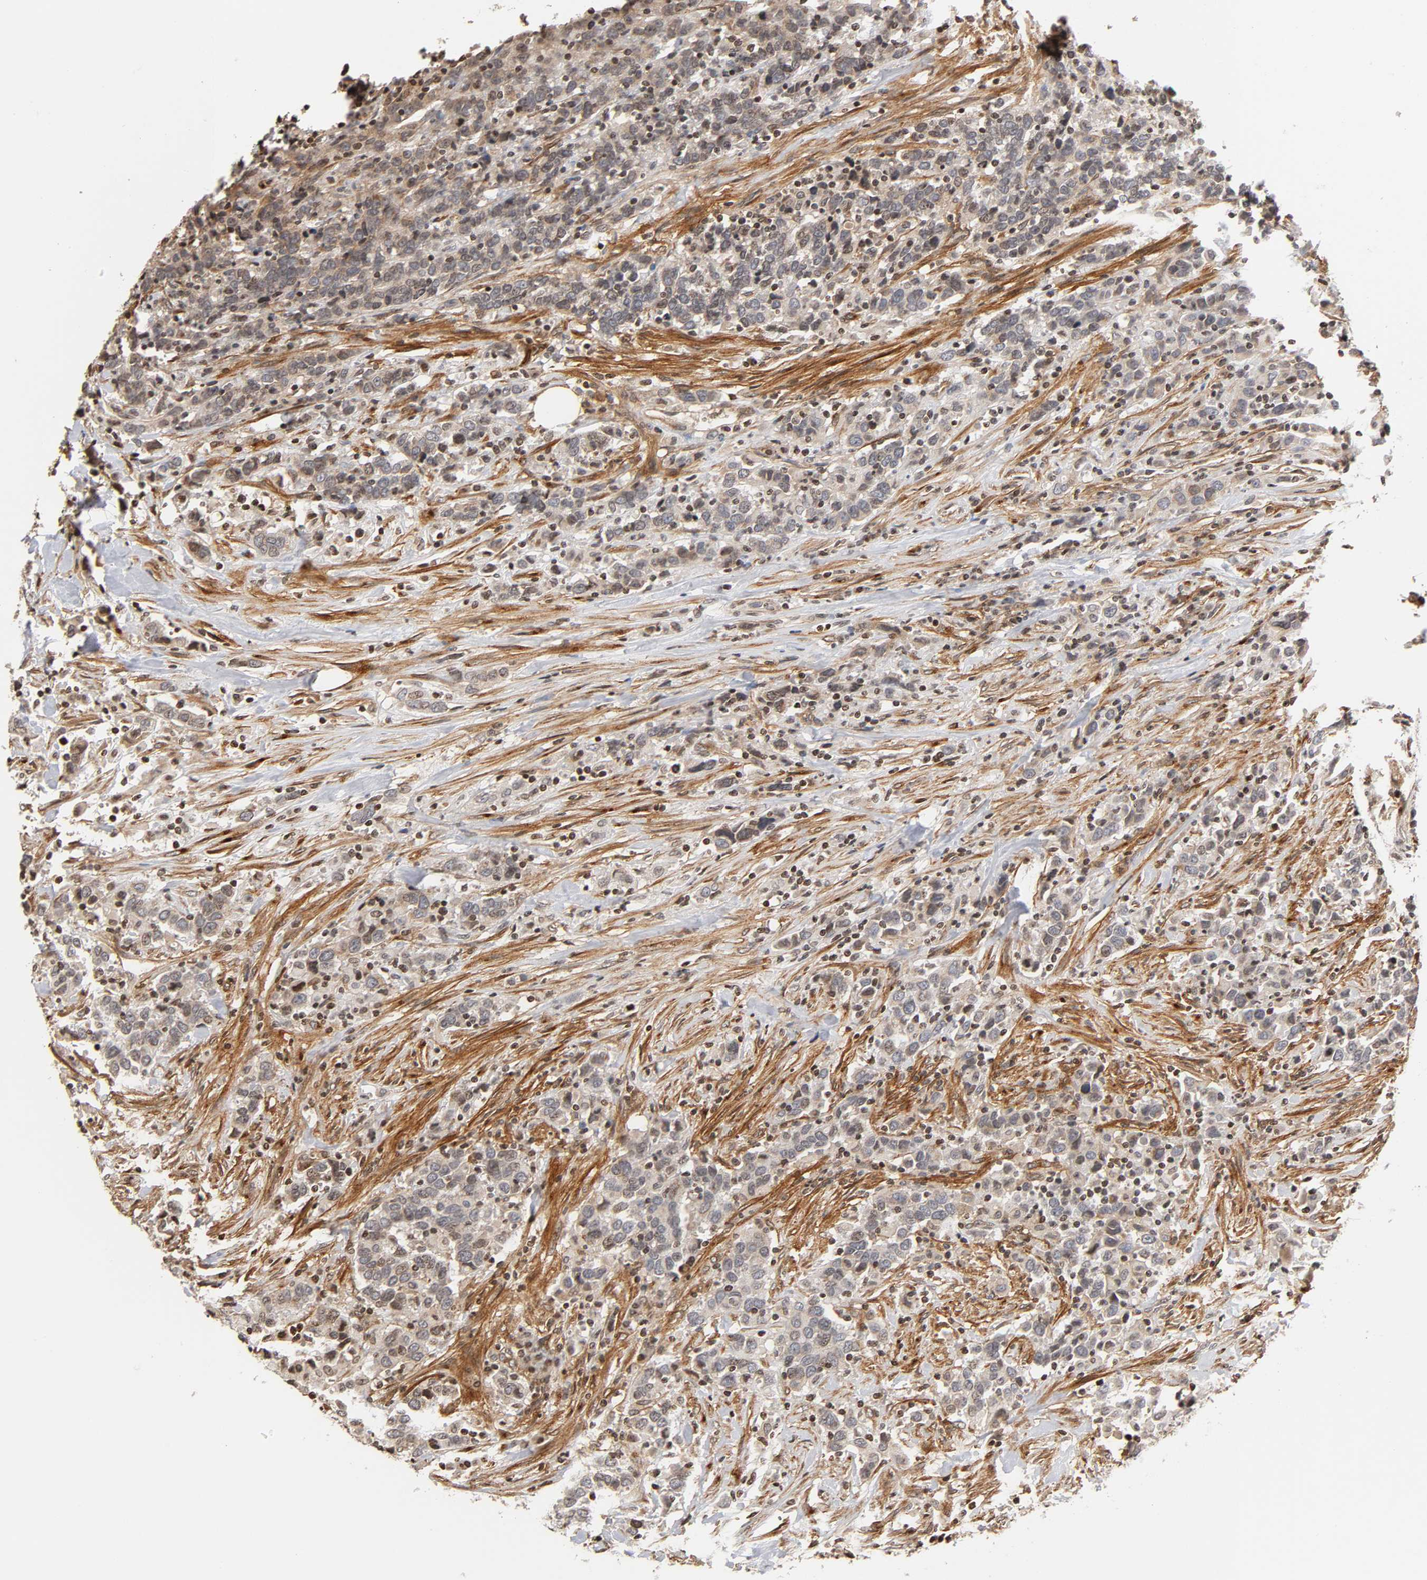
{"staining": {"intensity": "negative", "quantity": "none", "location": "none"}, "tissue": "urothelial cancer", "cell_type": "Tumor cells", "image_type": "cancer", "snomed": [{"axis": "morphology", "description": "Urothelial carcinoma, High grade"}, {"axis": "topography", "description": "Urinary bladder"}], "caption": "A histopathology image of human urothelial cancer is negative for staining in tumor cells.", "gene": "ITGAV", "patient": {"sex": "male", "age": 61}}